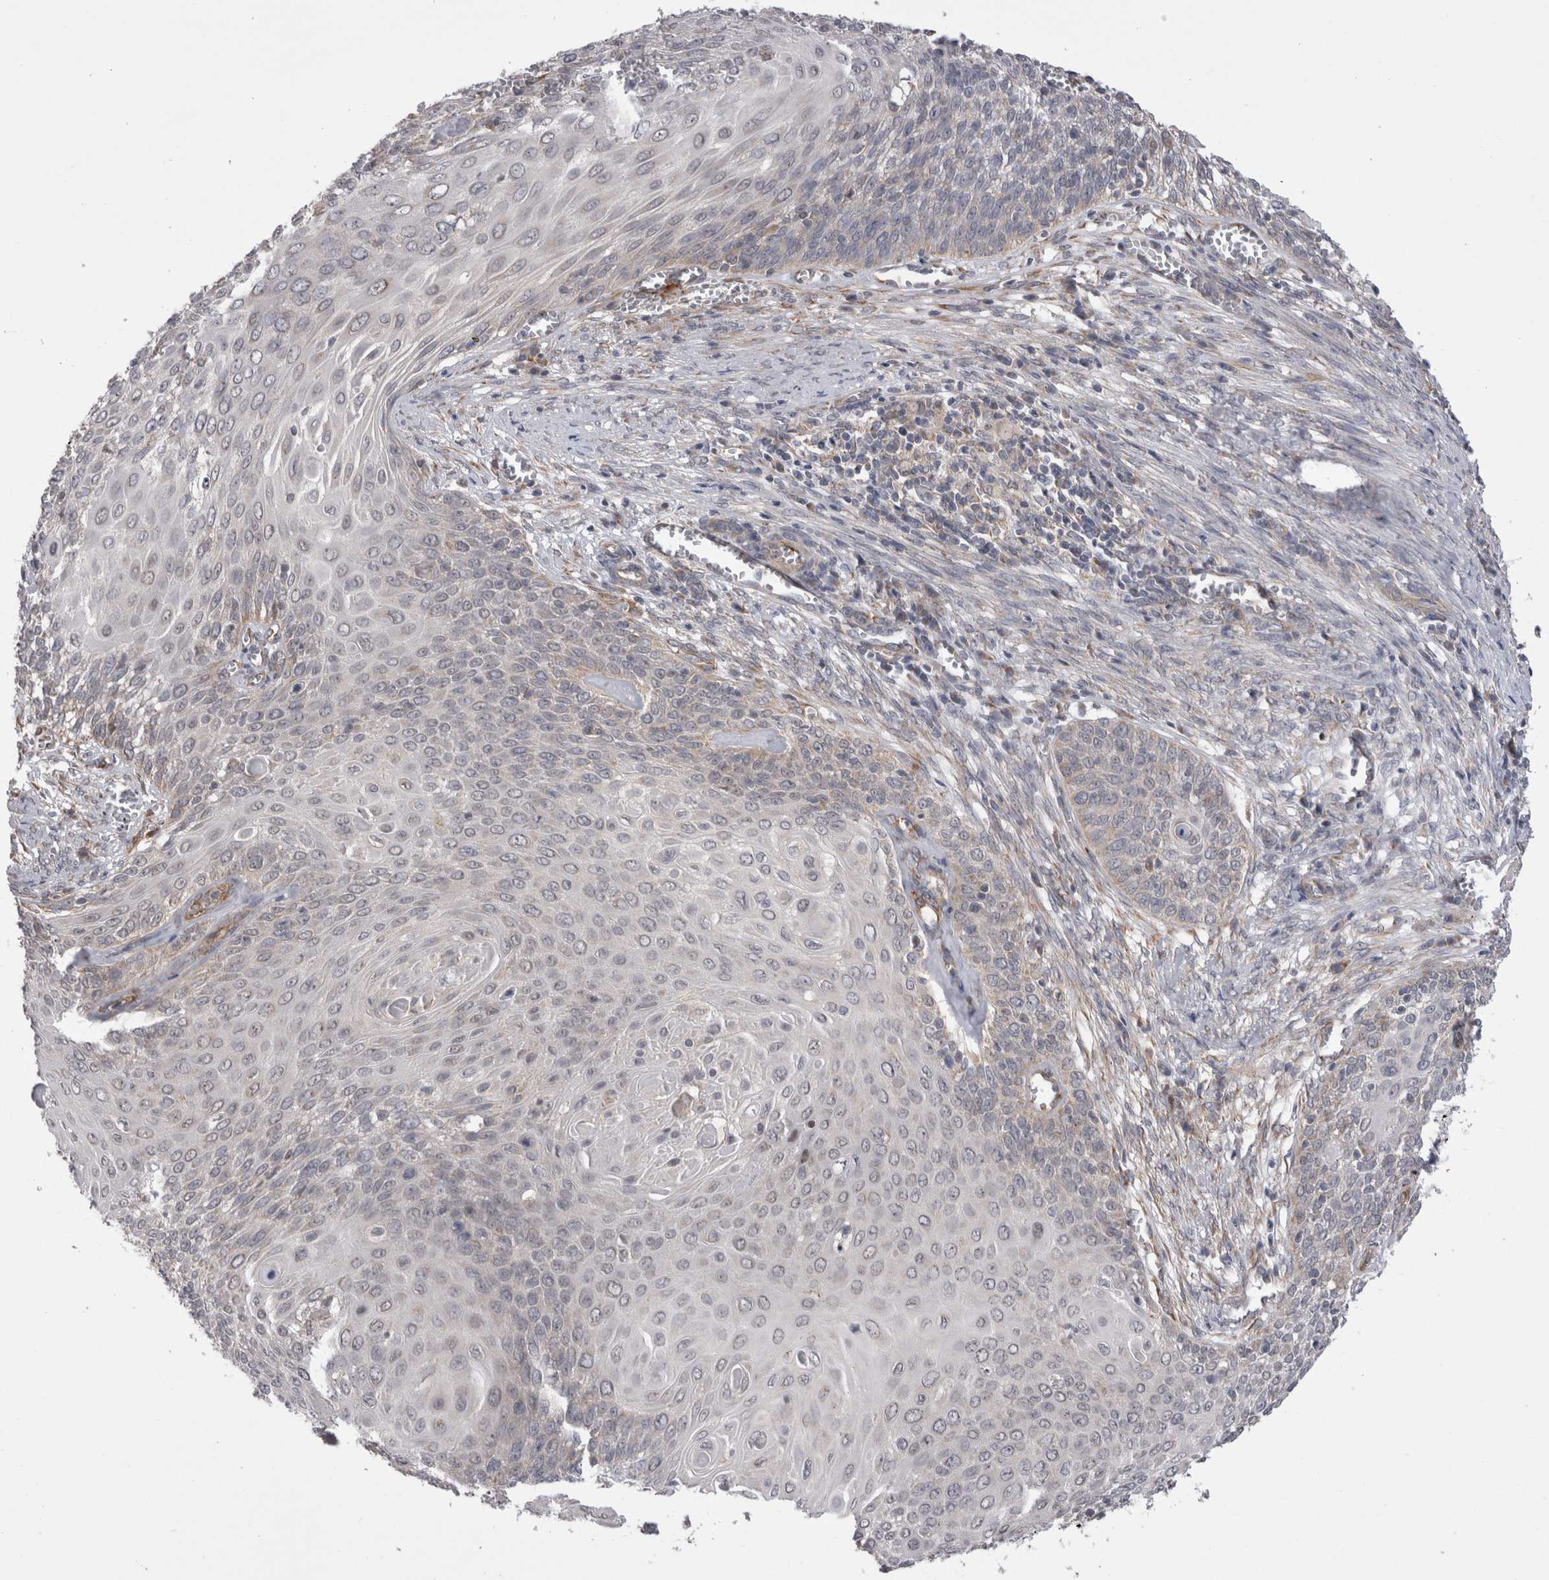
{"staining": {"intensity": "negative", "quantity": "none", "location": "none"}, "tissue": "cervical cancer", "cell_type": "Tumor cells", "image_type": "cancer", "snomed": [{"axis": "morphology", "description": "Squamous cell carcinoma, NOS"}, {"axis": "topography", "description": "Cervix"}], "caption": "A photomicrograph of human squamous cell carcinoma (cervical) is negative for staining in tumor cells.", "gene": "ARHGAP29", "patient": {"sex": "female", "age": 39}}